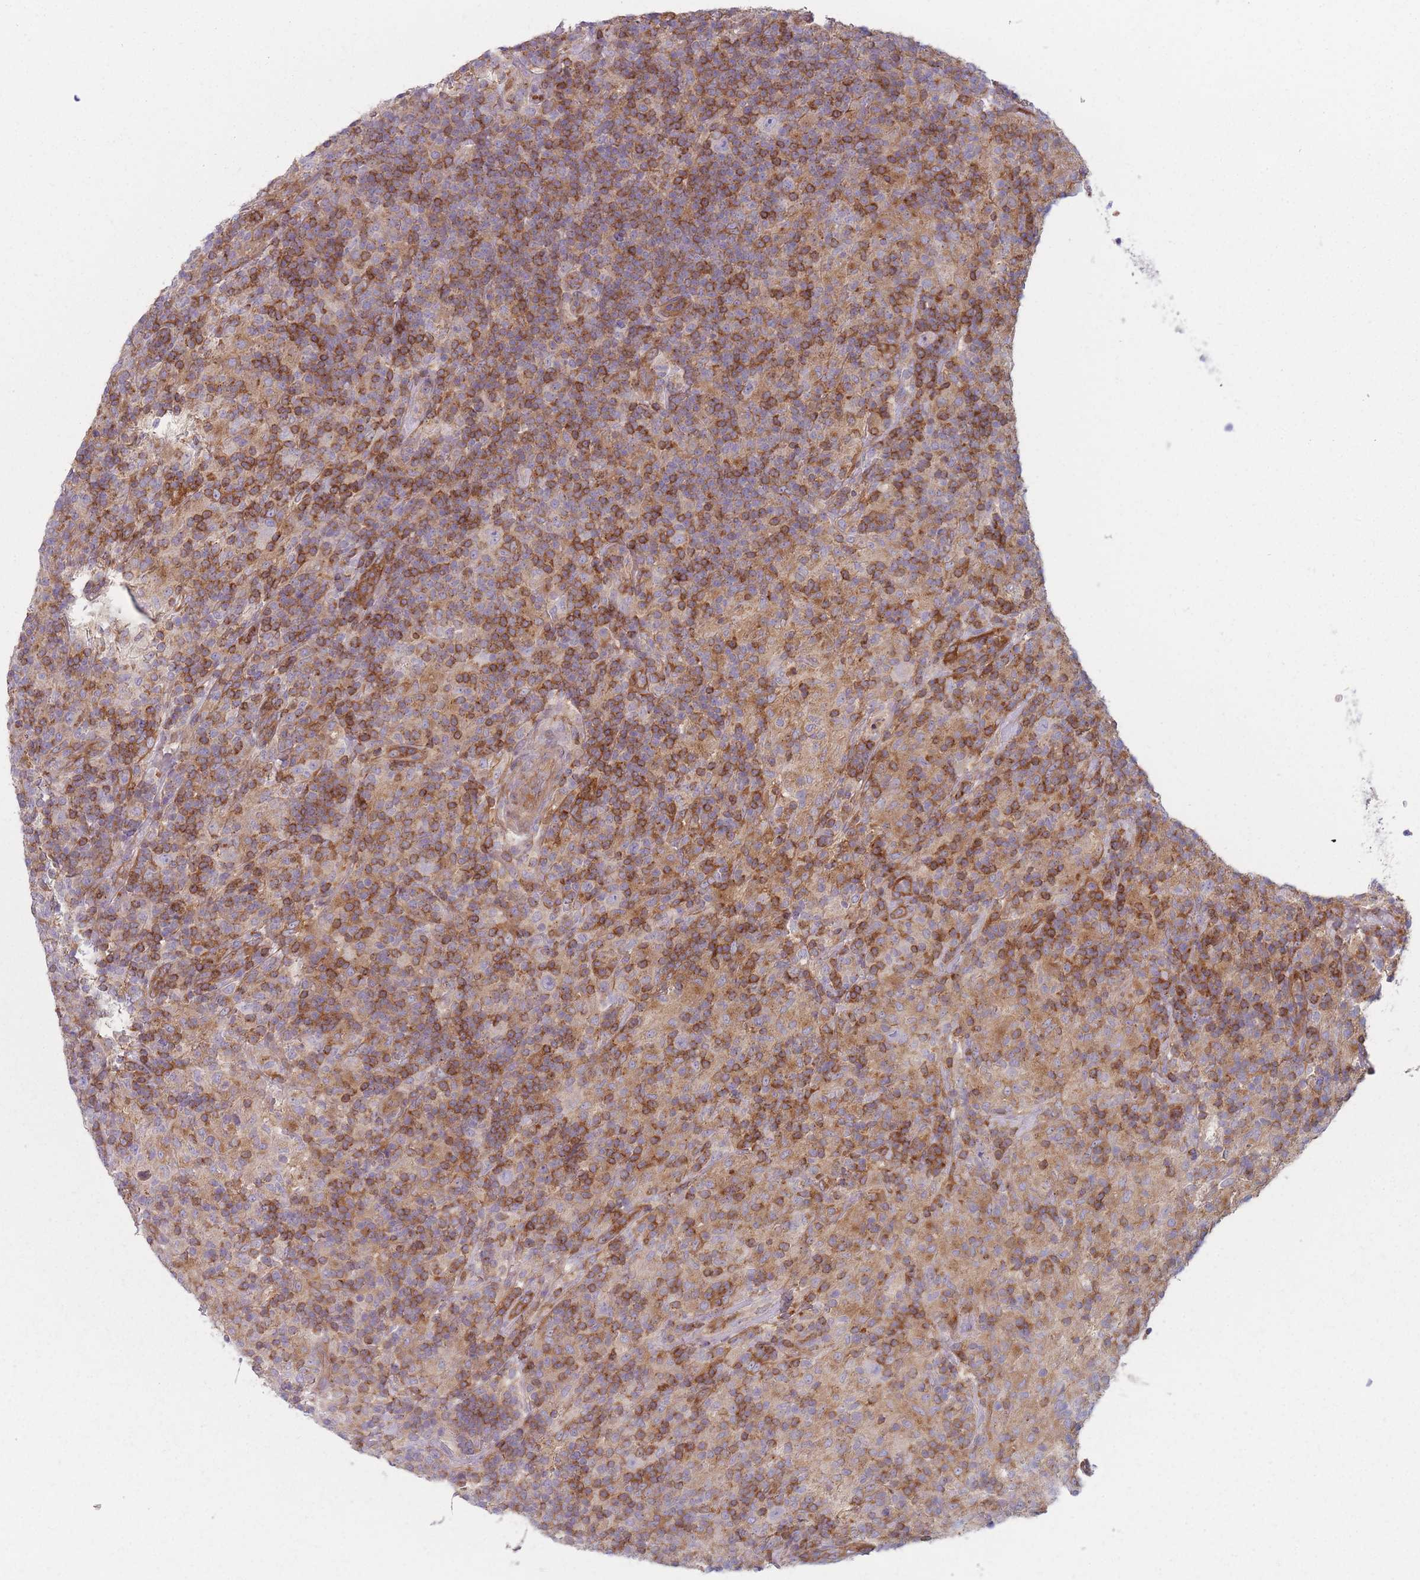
{"staining": {"intensity": "negative", "quantity": "none", "location": "none"}, "tissue": "lymphoma", "cell_type": "Tumor cells", "image_type": "cancer", "snomed": [{"axis": "morphology", "description": "Hodgkin's disease, NOS"}, {"axis": "topography", "description": "Lymph node"}], "caption": "Image shows no protein staining in tumor cells of Hodgkin's disease tissue.", "gene": "HSBP1L1", "patient": {"sex": "male", "age": 70}}